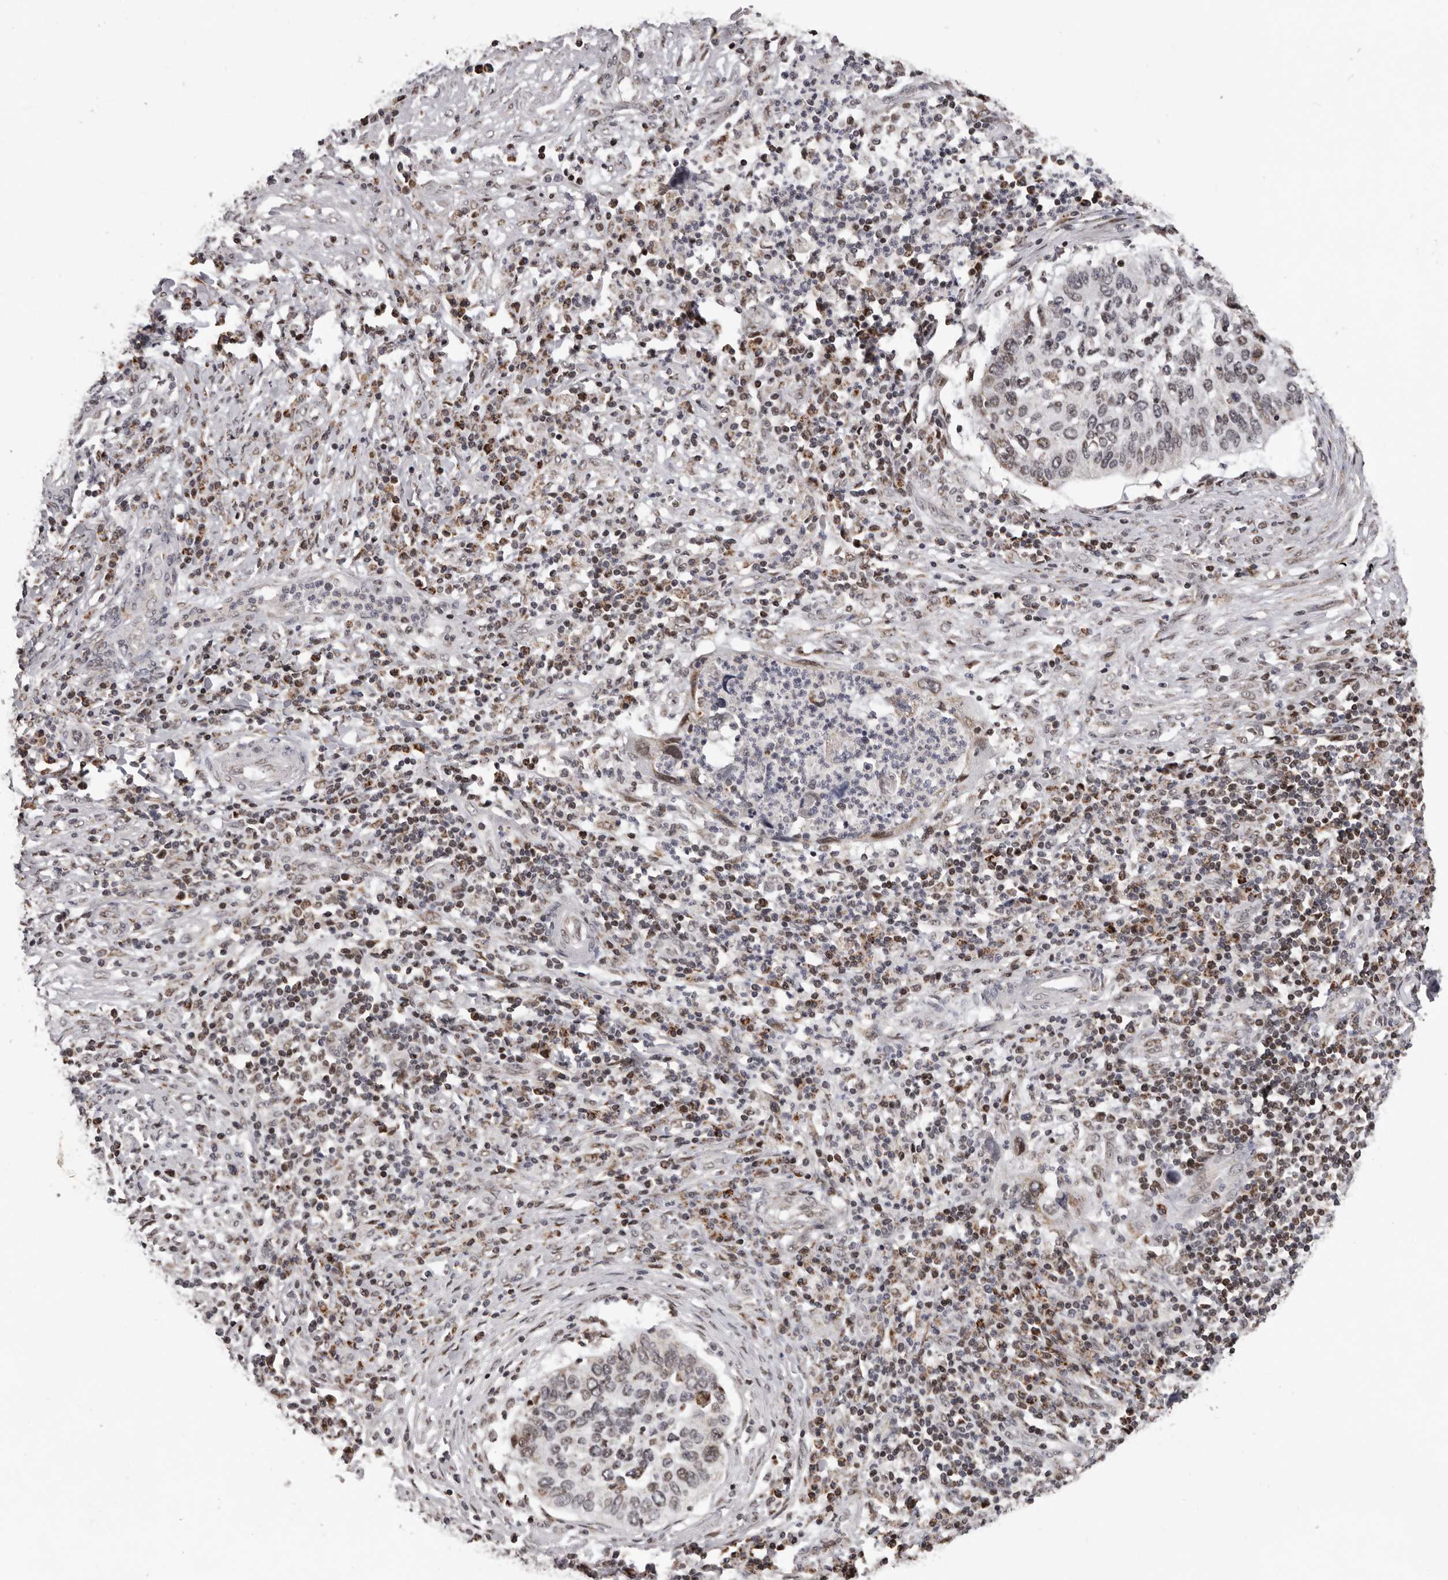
{"staining": {"intensity": "weak", "quantity": "<25%", "location": "nuclear"}, "tissue": "cervical cancer", "cell_type": "Tumor cells", "image_type": "cancer", "snomed": [{"axis": "morphology", "description": "Squamous cell carcinoma, NOS"}, {"axis": "topography", "description": "Cervix"}], "caption": "High power microscopy histopathology image of an IHC photomicrograph of cervical cancer (squamous cell carcinoma), revealing no significant staining in tumor cells.", "gene": "C17orf99", "patient": {"sex": "female", "age": 38}}